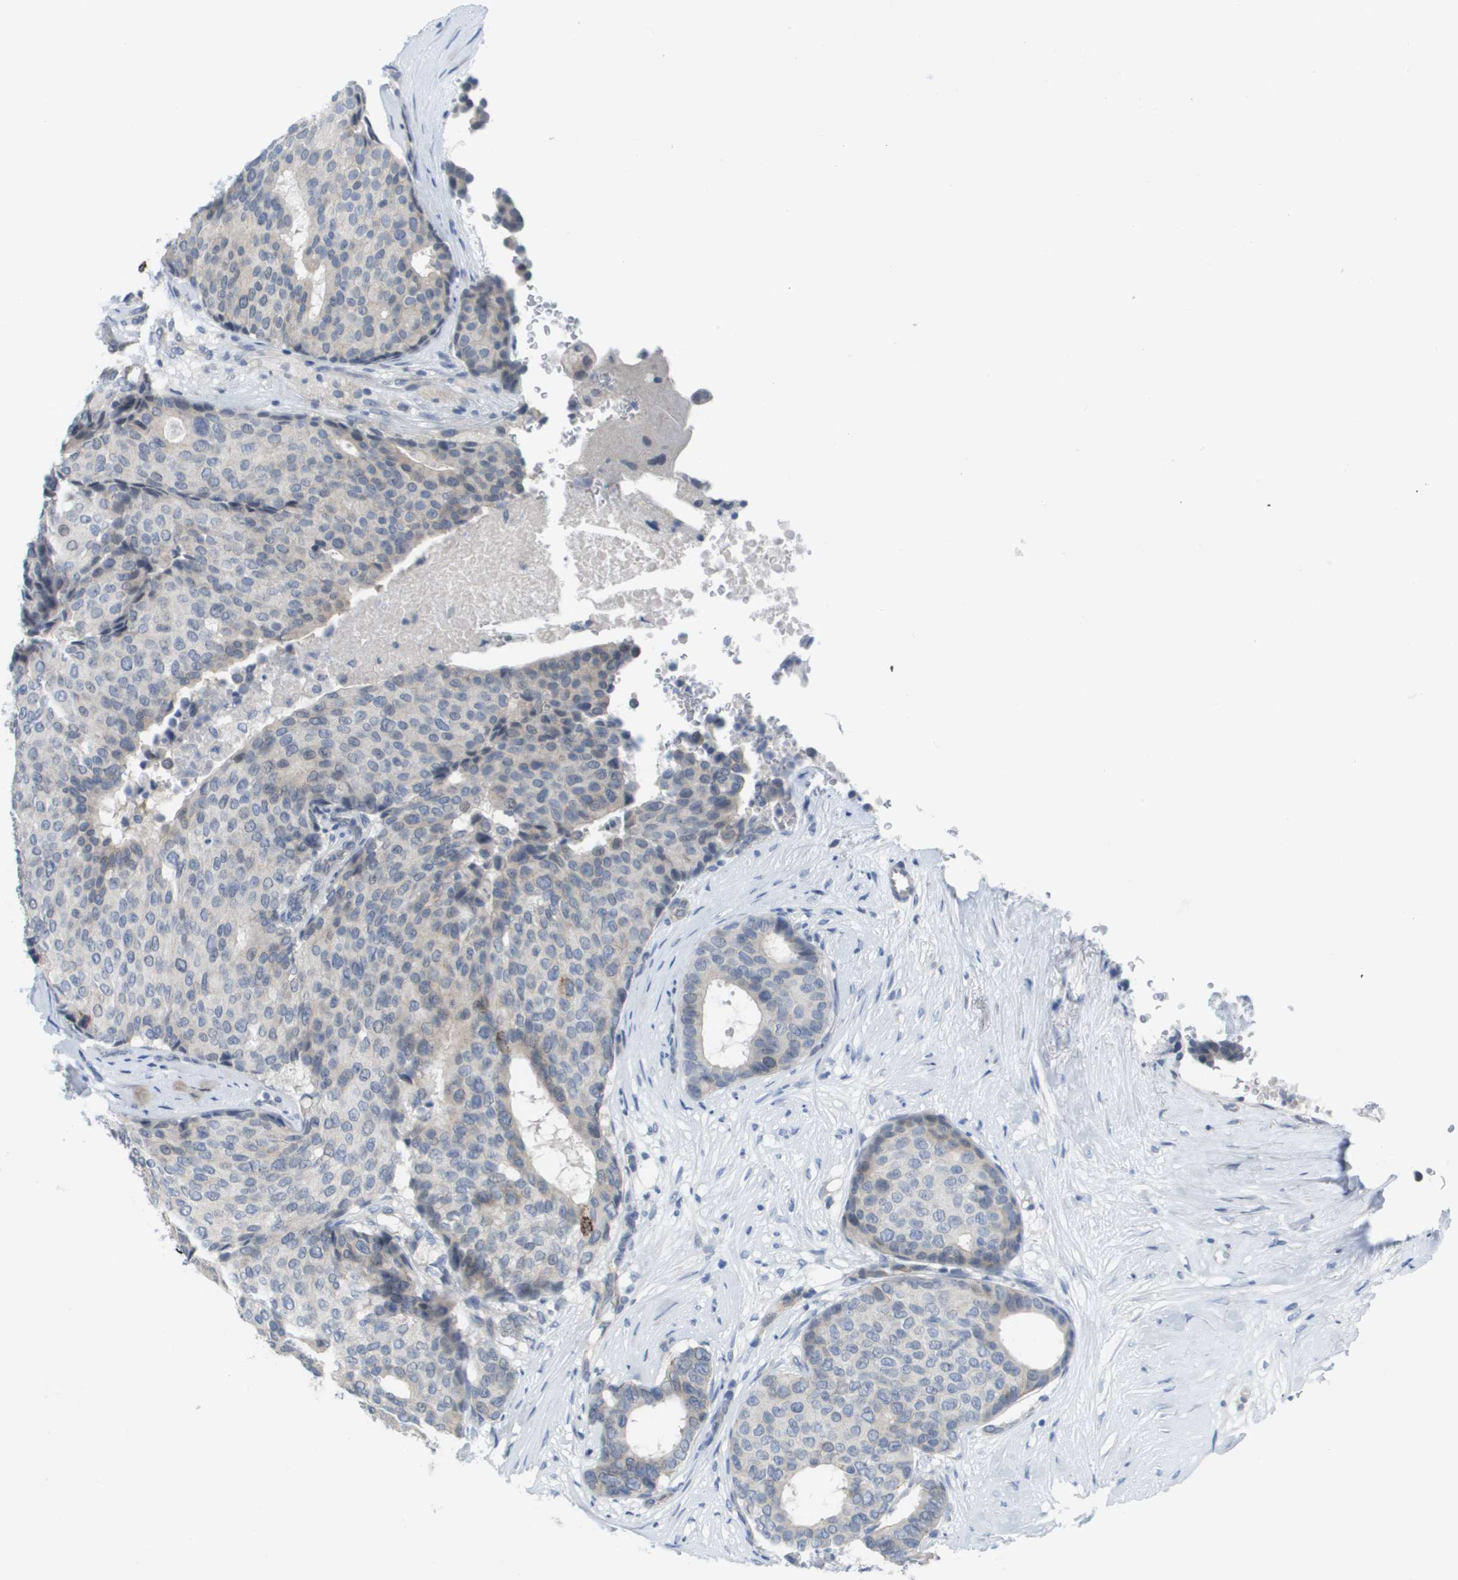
{"staining": {"intensity": "weak", "quantity": "<25%", "location": "cytoplasmic/membranous"}, "tissue": "breast cancer", "cell_type": "Tumor cells", "image_type": "cancer", "snomed": [{"axis": "morphology", "description": "Duct carcinoma"}, {"axis": "topography", "description": "Breast"}], "caption": "The image displays no significant expression in tumor cells of breast cancer (invasive ductal carcinoma).", "gene": "PDE4A", "patient": {"sex": "female", "age": 75}}